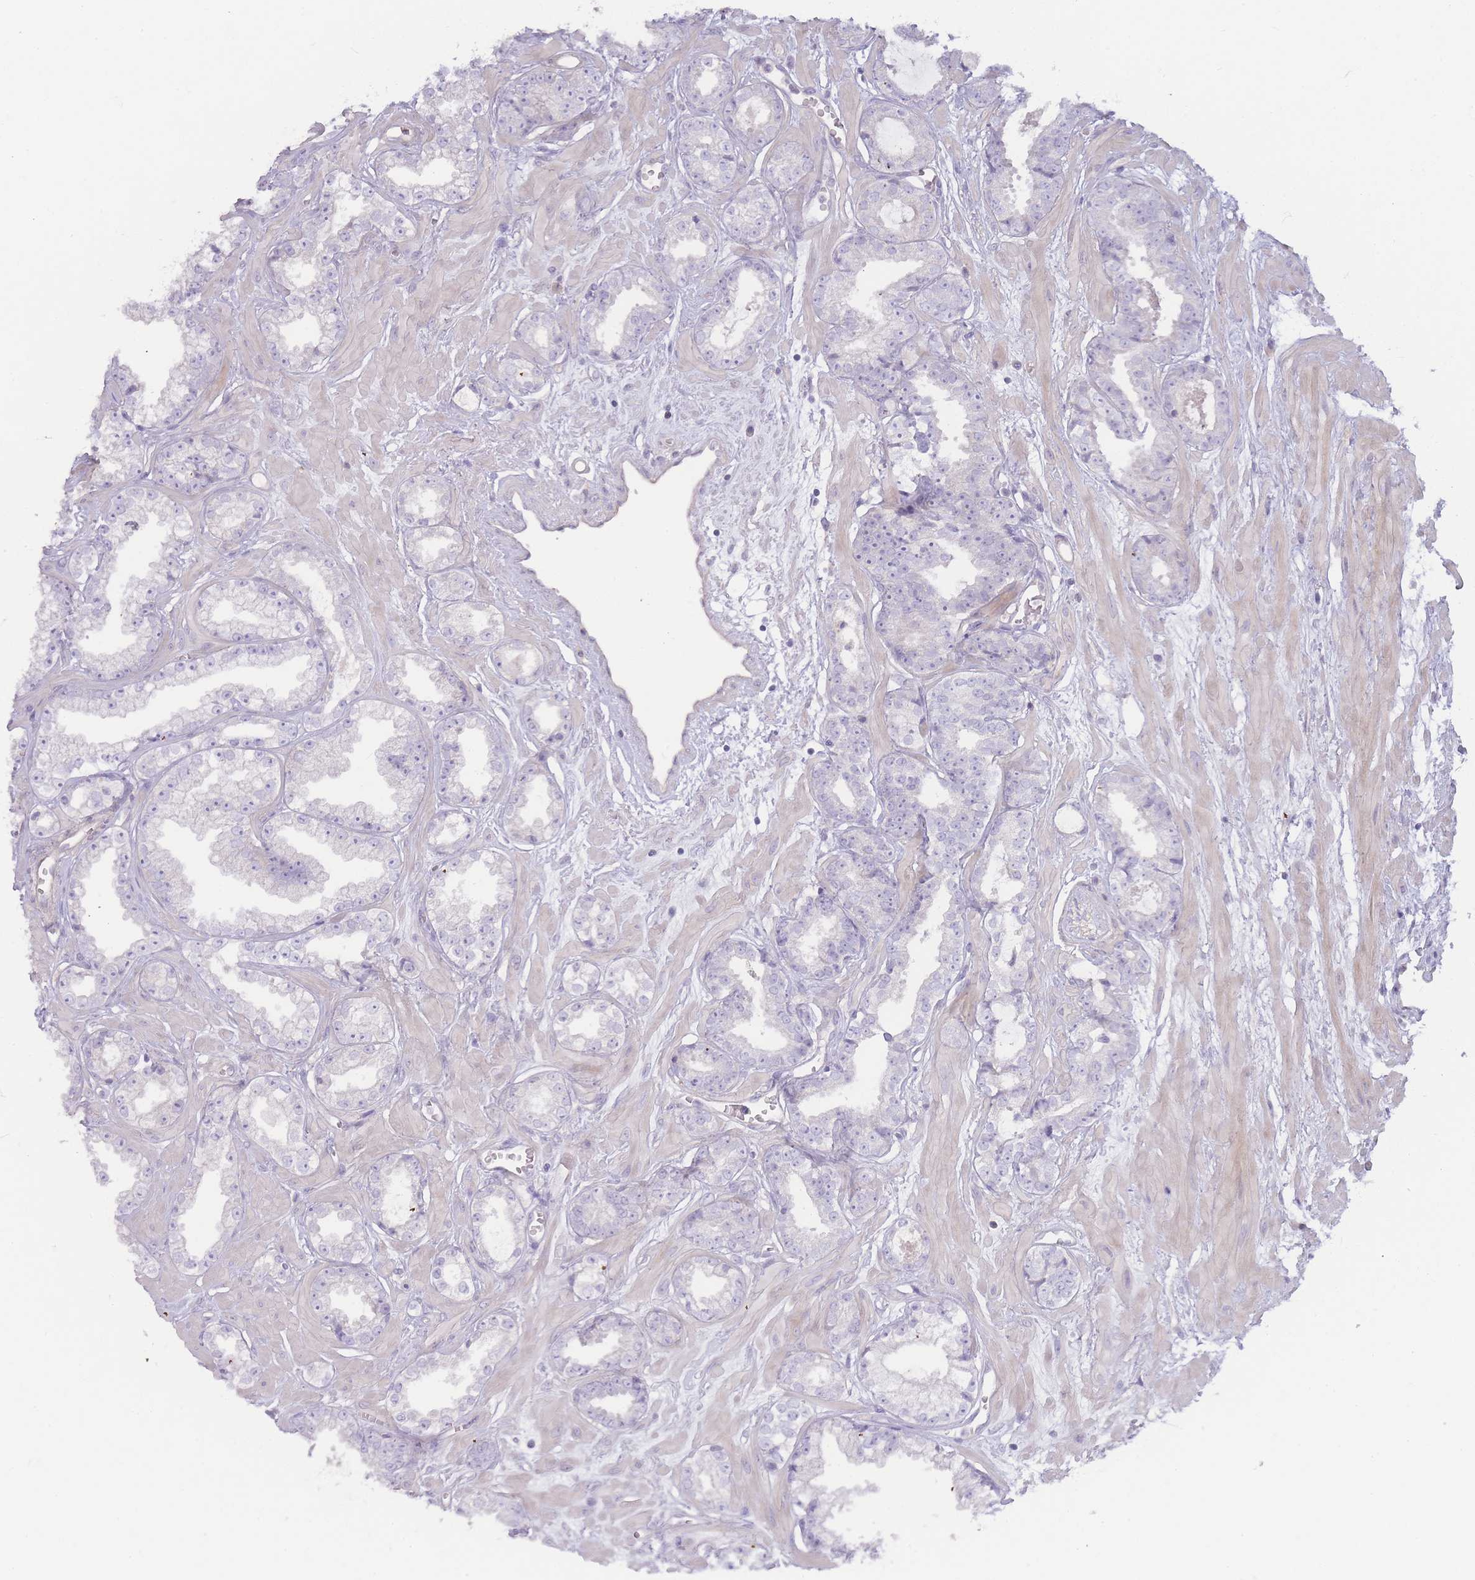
{"staining": {"intensity": "negative", "quantity": "none", "location": "none"}, "tissue": "prostate cancer", "cell_type": "Tumor cells", "image_type": "cancer", "snomed": [{"axis": "morphology", "description": "Adenocarcinoma, Low grade"}, {"axis": "topography", "description": "Prostate"}], "caption": "Immunohistochemistry (IHC) photomicrograph of adenocarcinoma (low-grade) (prostate) stained for a protein (brown), which exhibits no staining in tumor cells.", "gene": "SPHKAP", "patient": {"sex": "male", "age": 60}}